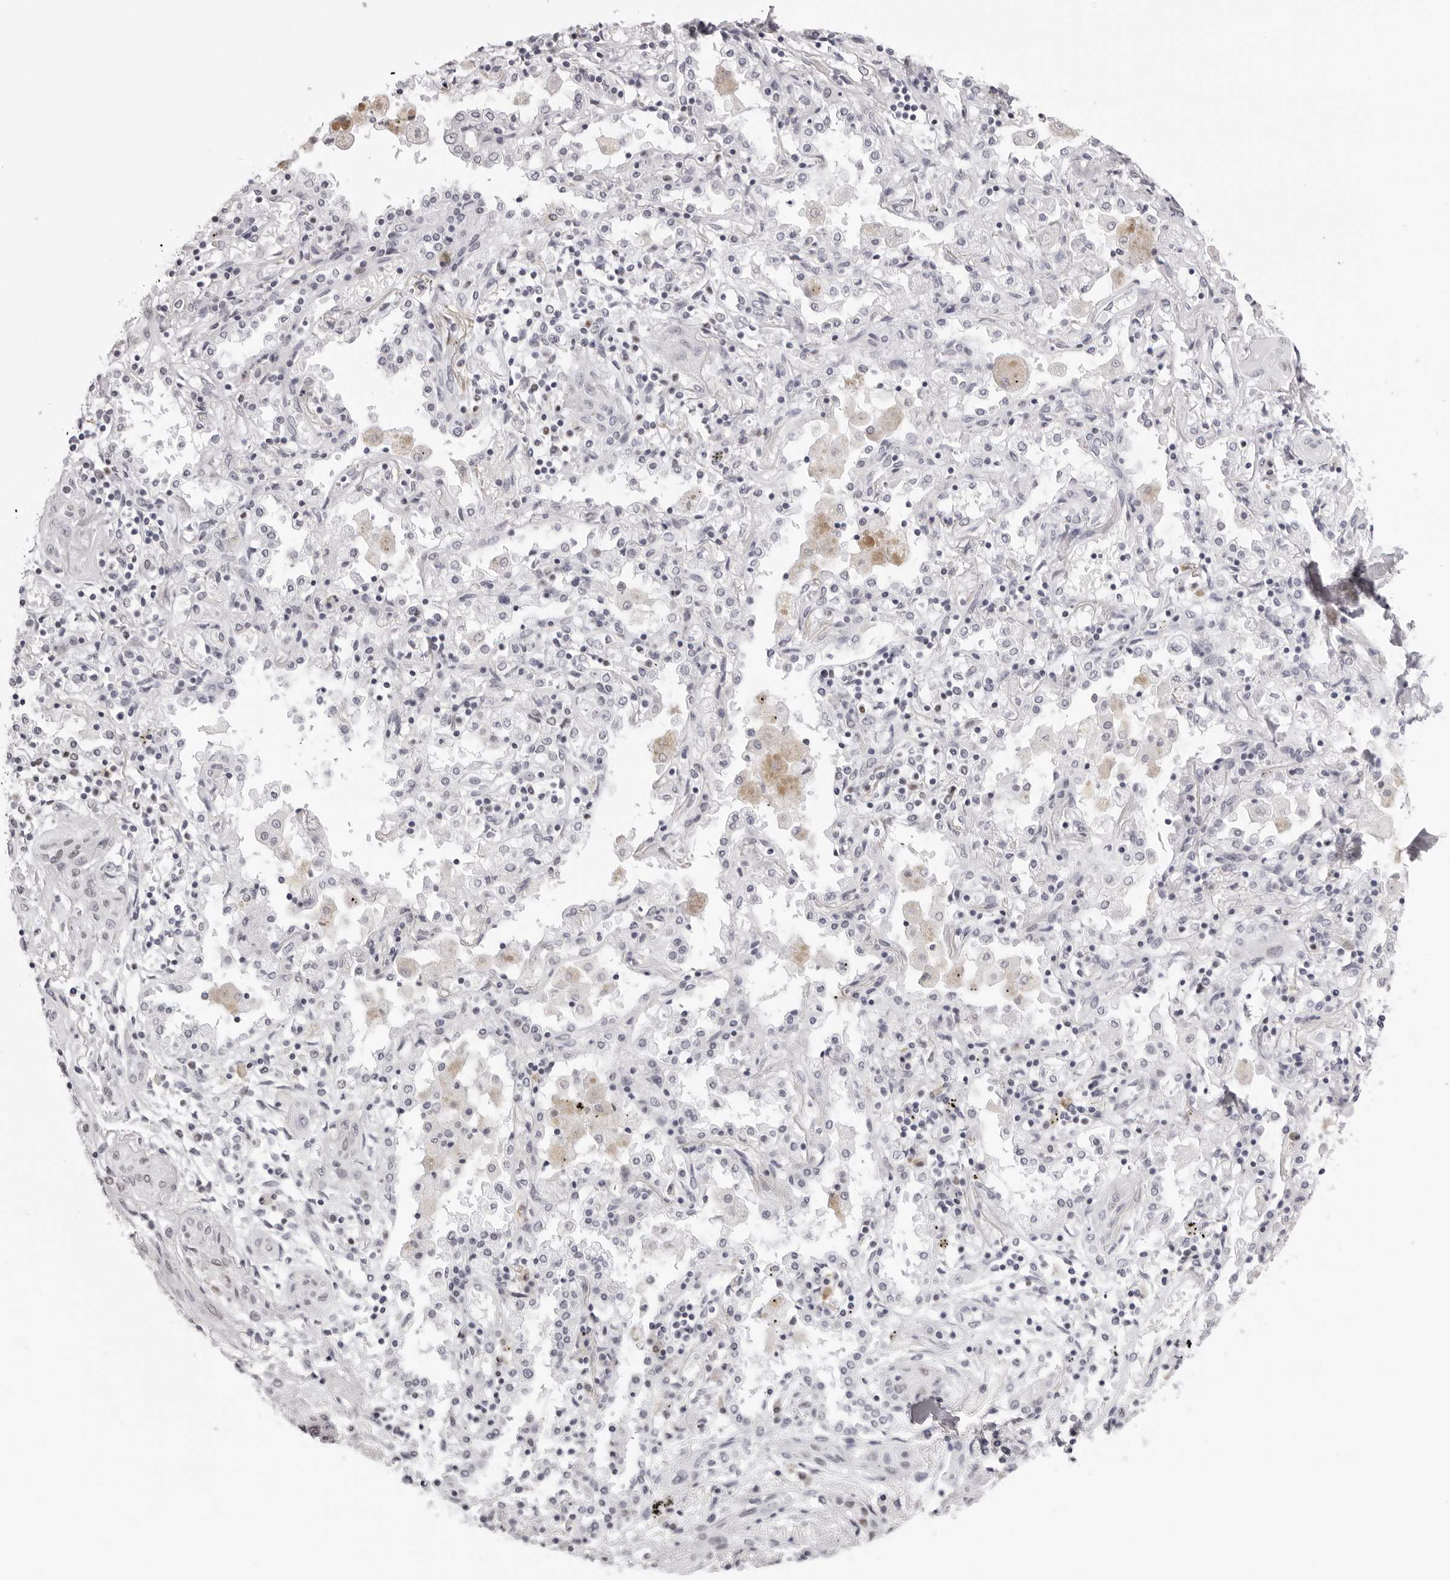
{"staining": {"intensity": "negative", "quantity": "none", "location": "none"}, "tissue": "lung cancer", "cell_type": "Tumor cells", "image_type": "cancer", "snomed": [{"axis": "morphology", "description": "Squamous cell carcinoma, NOS"}, {"axis": "topography", "description": "Lung"}], "caption": "This is a image of IHC staining of lung cancer, which shows no positivity in tumor cells.", "gene": "MAFK", "patient": {"sex": "female", "age": 47}}